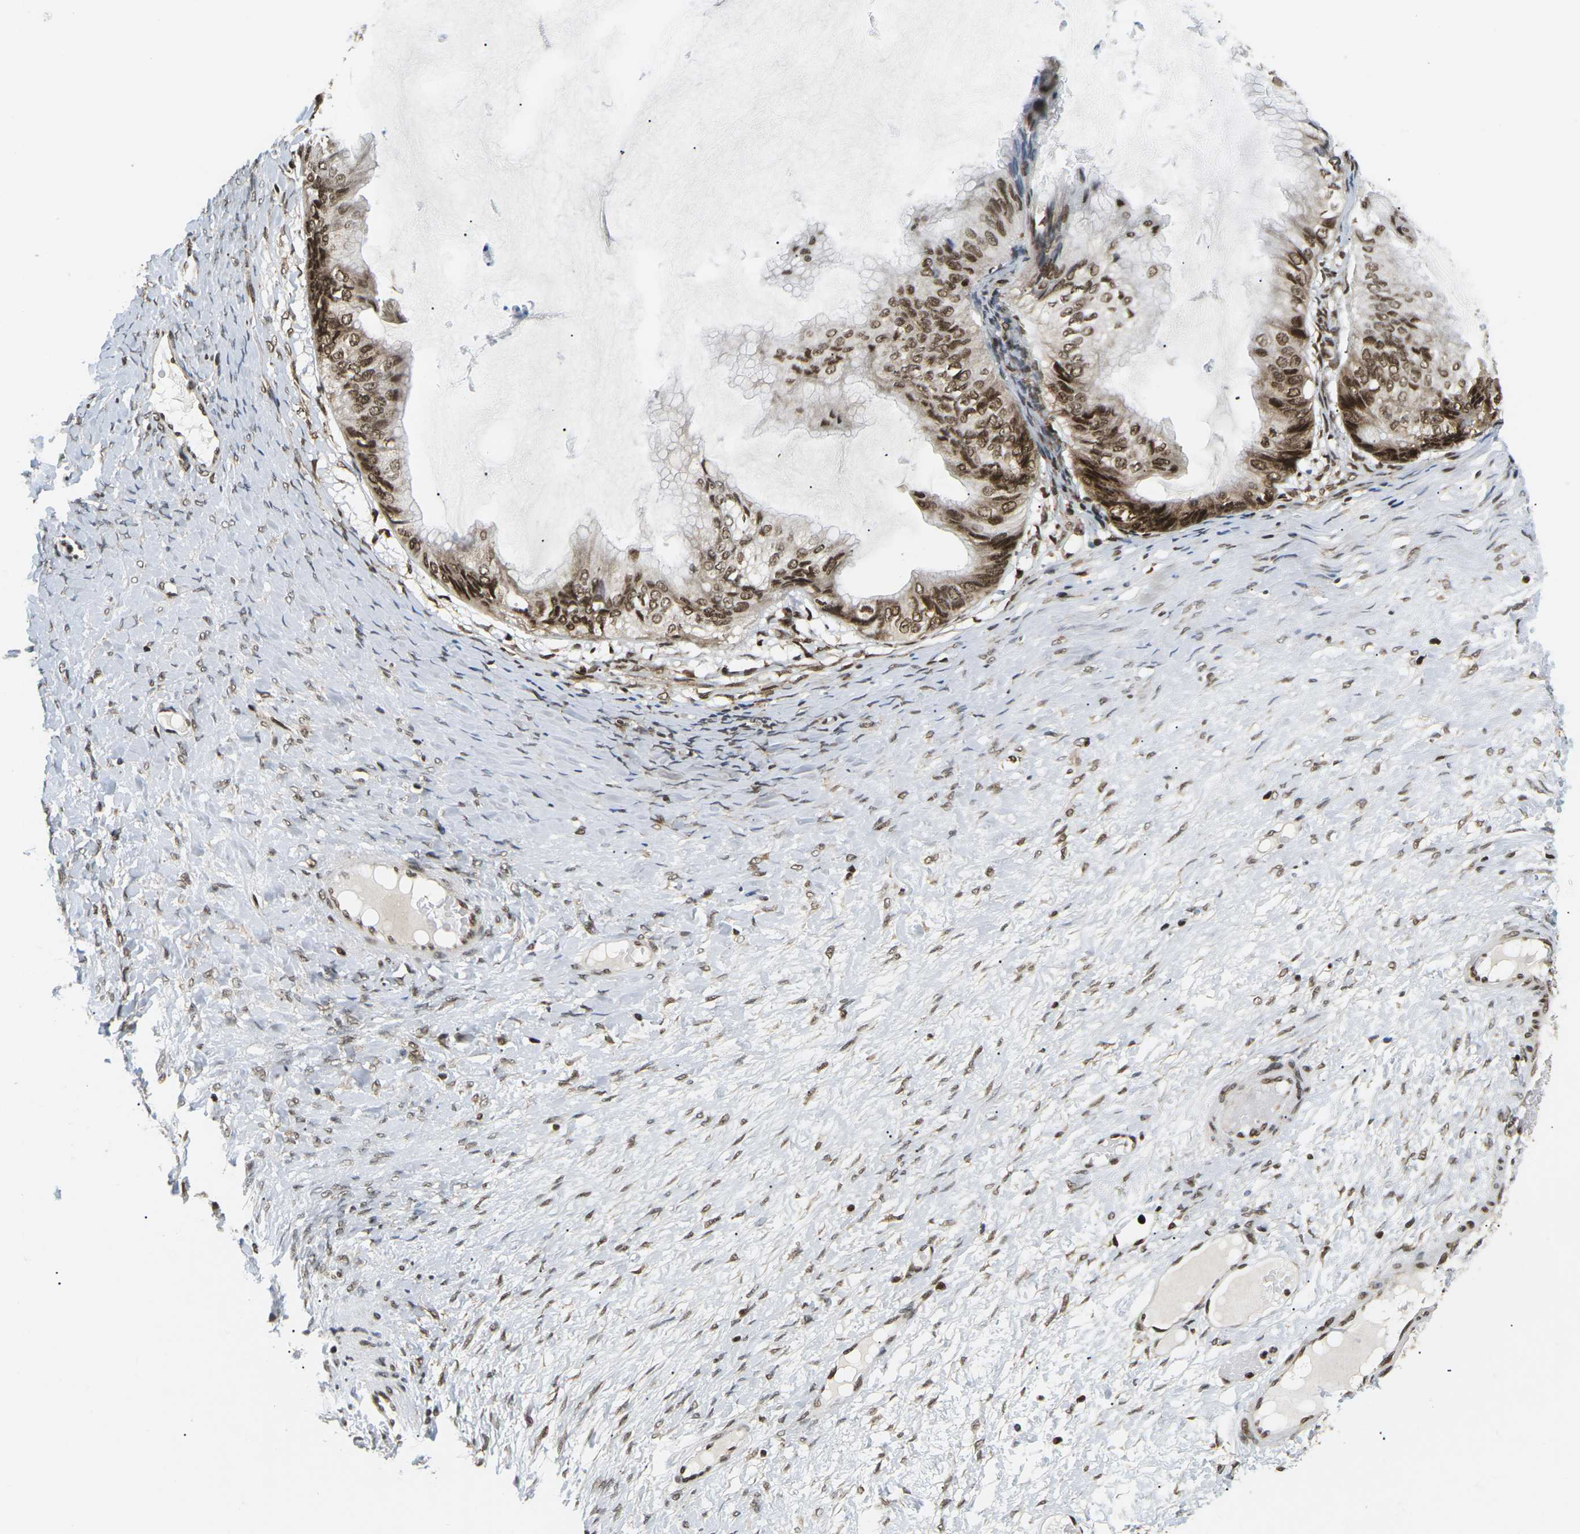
{"staining": {"intensity": "strong", "quantity": ">75%", "location": "cytoplasmic/membranous,nuclear"}, "tissue": "ovarian cancer", "cell_type": "Tumor cells", "image_type": "cancer", "snomed": [{"axis": "morphology", "description": "Cystadenocarcinoma, mucinous, NOS"}, {"axis": "topography", "description": "Ovary"}], "caption": "Immunohistochemical staining of mucinous cystadenocarcinoma (ovarian) shows high levels of strong cytoplasmic/membranous and nuclear protein staining in about >75% of tumor cells.", "gene": "CELF1", "patient": {"sex": "female", "age": 61}}